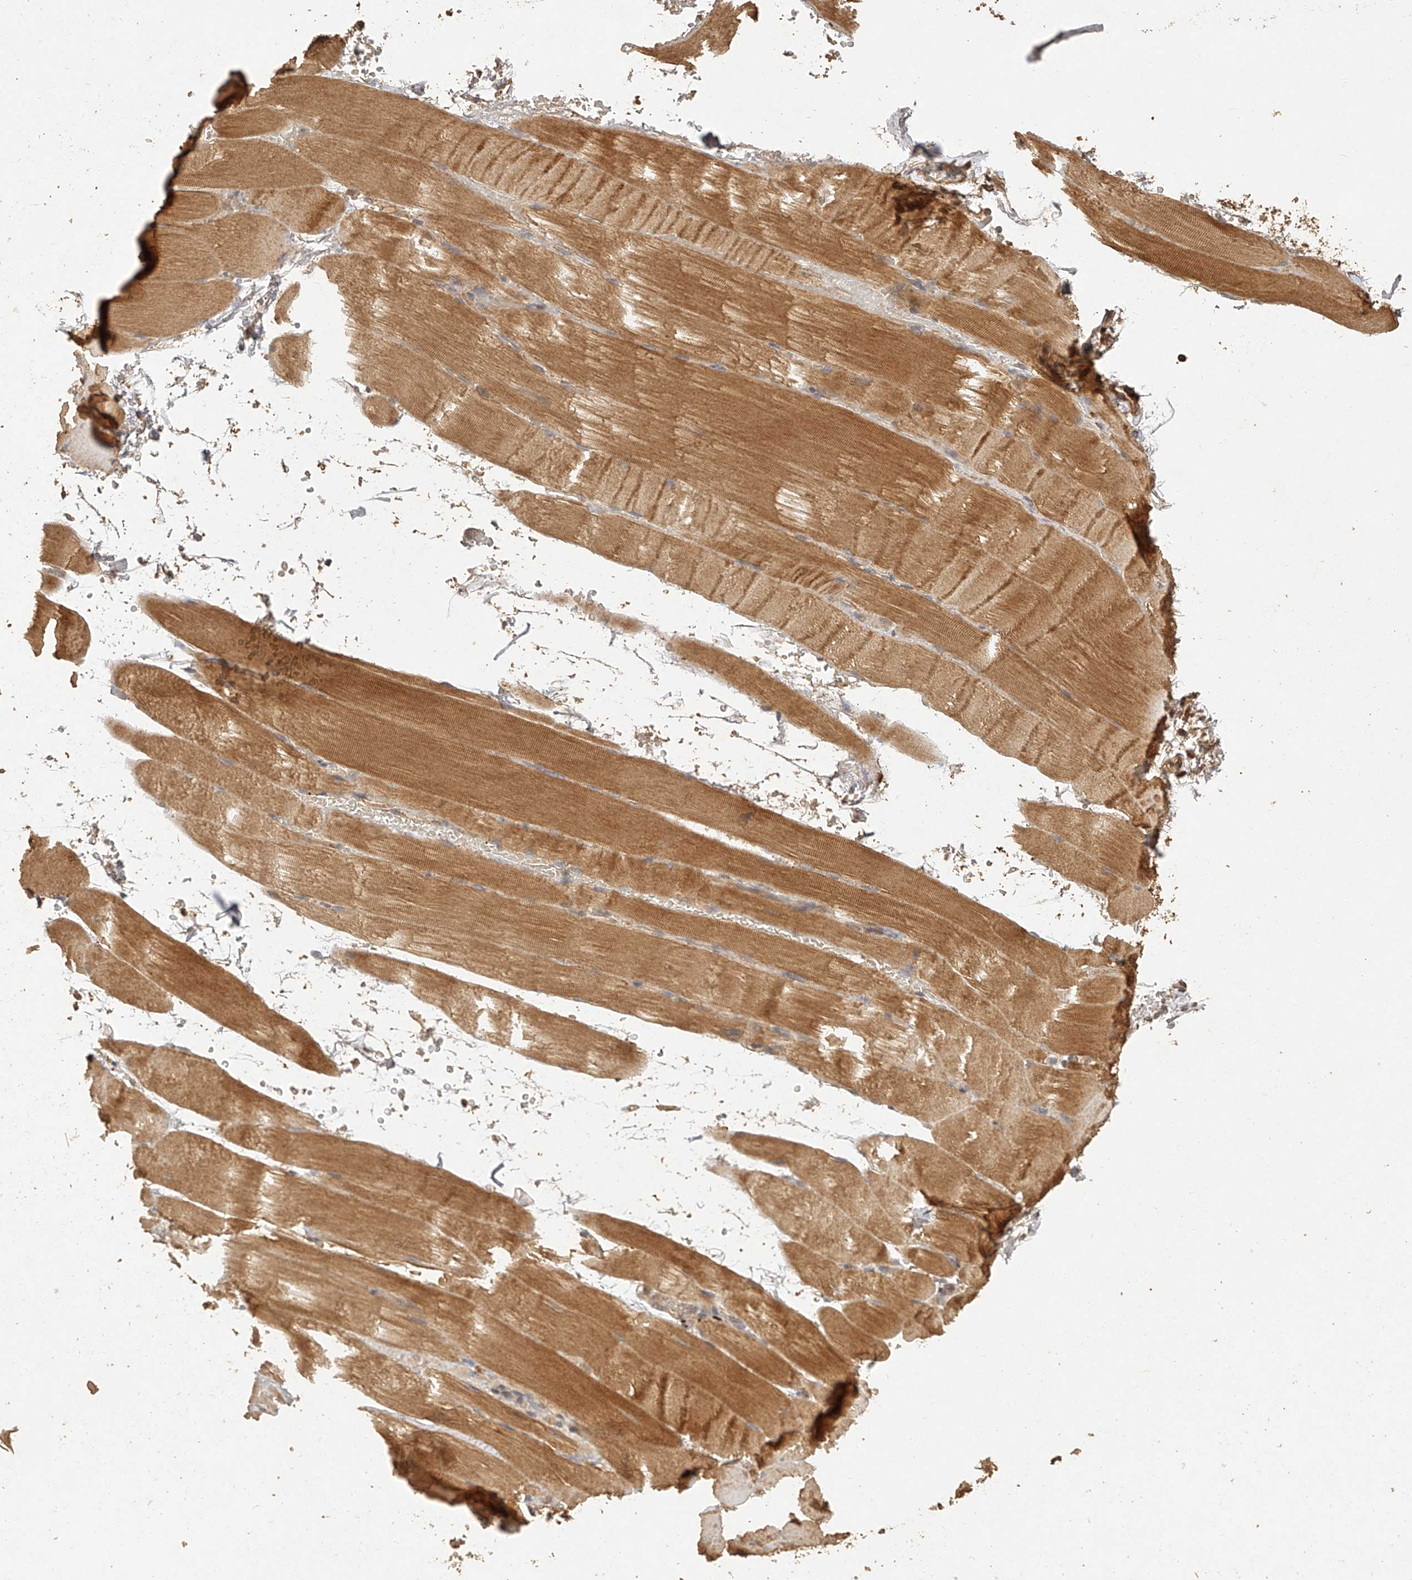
{"staining": {"intensity": "moderate", "quantity": ">75%", "location": "cytoplasmic/membranous"}, "tissue": "skeletal muscle", "cell_type": "Myocytes", "image_type": "normal", "snomed": [{"axis": "morphology", "description": "Normal tissue, NOS"}, {"axis": "topography", "description": "Skeletal muscle"}, {"axis": "topography", "description": "Parathyroid gland"}], "caption": "Benign skeletal muscle was stained to show a protein in brown. There is medium levels of moderate cytoplasmic/membranous positivity in approximately >75% of myocytes. The staining is performed using DAB (3,3'-diaminobenzidine) brown chromogen to label protein expression. The nuclei are counter-stained blue using hematoxylin.", "gene": "NSMAF", "patient": {"sex": "female", "age": 37}}